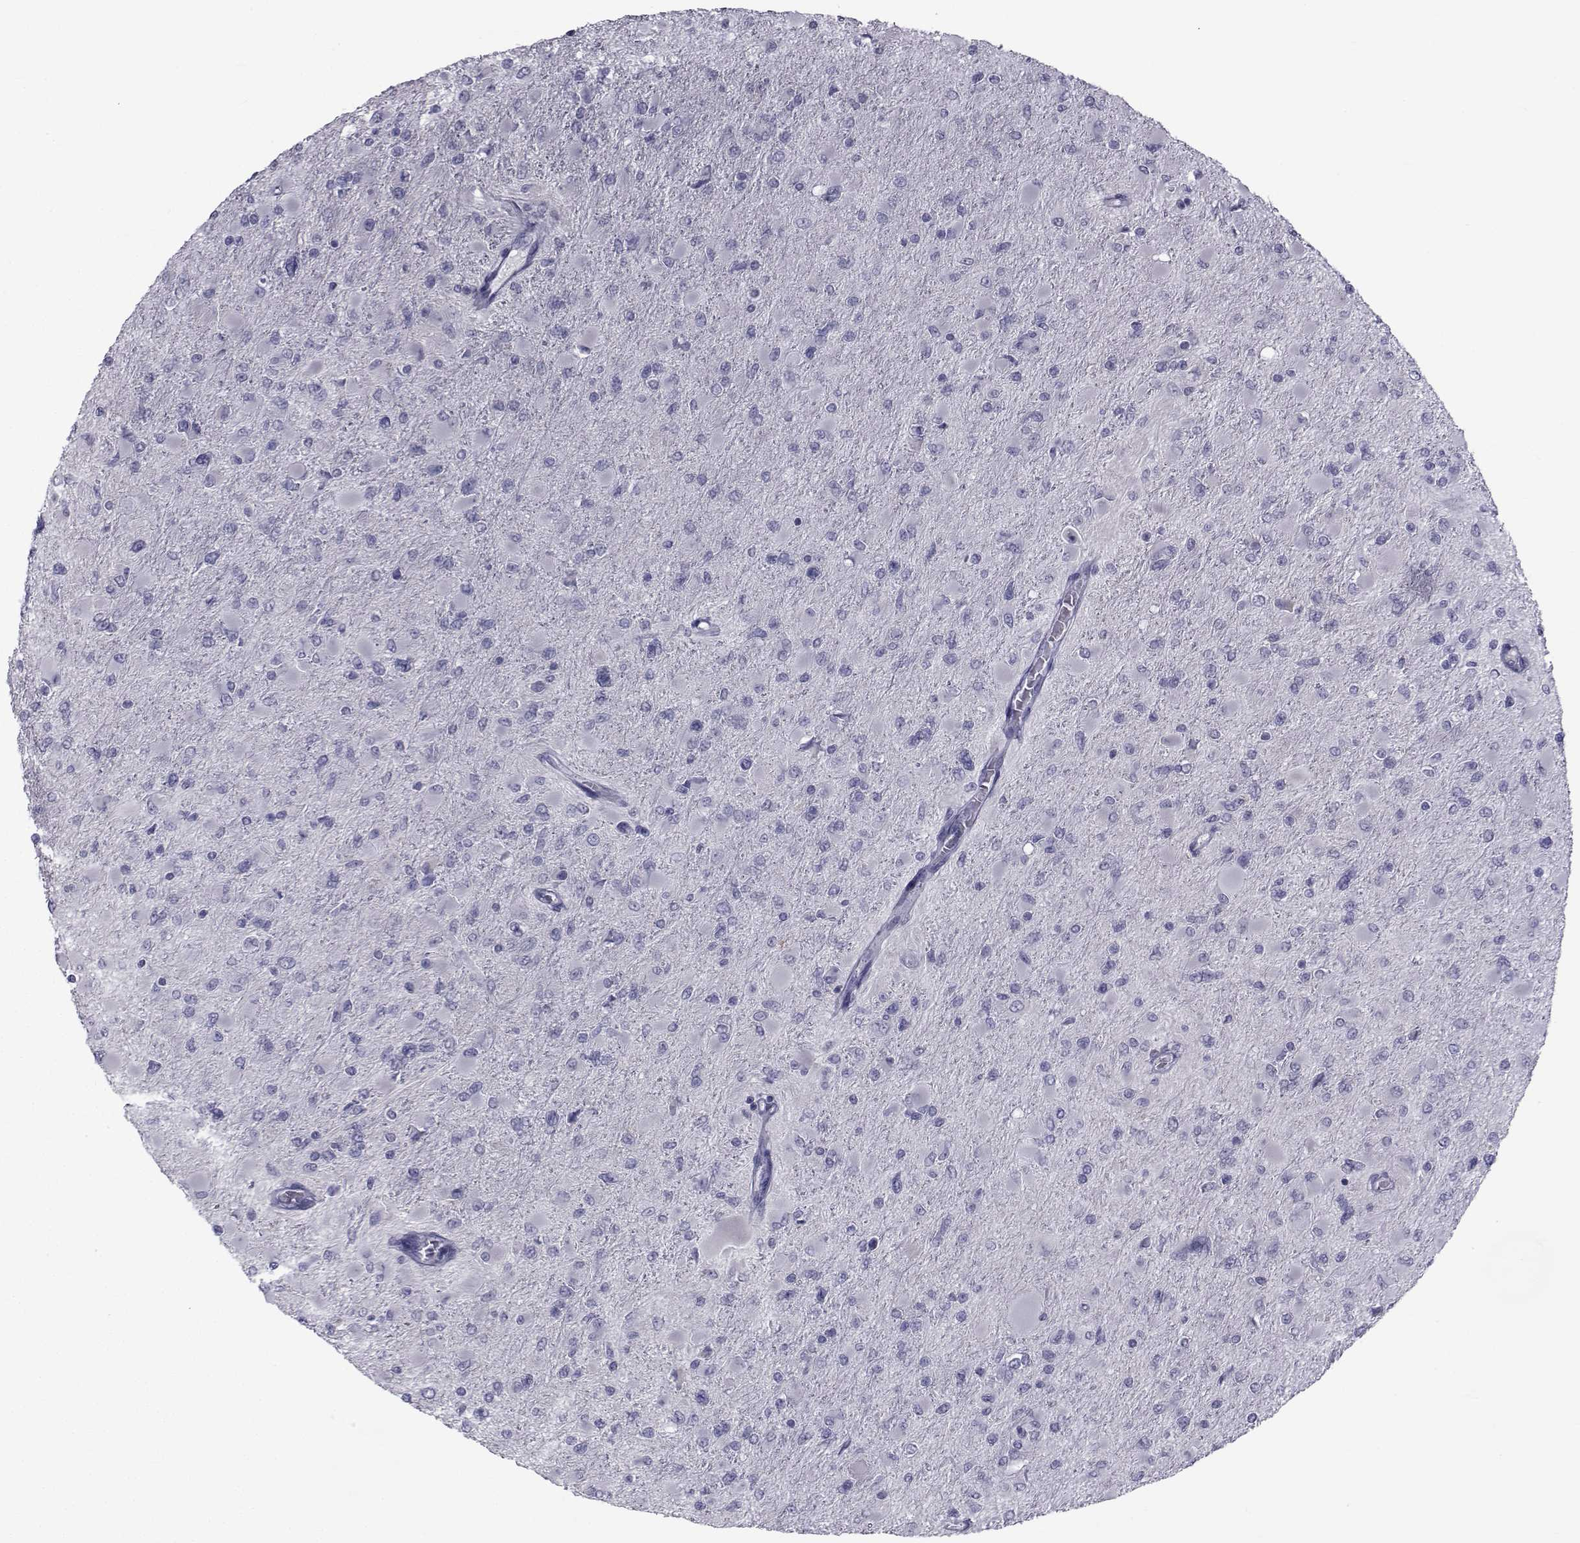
{"staining": {"intensity": "negative", "quantity": "none", "location": "none"}, "tissue": "glioma", "cell_type": "Tumor cells", "image_type": "cancer", "snomed": [{"axis": "morphology", "description": "Glioma, malignant, High grade"}, {"axis": "topography", "description": "Cerebral cortex"}], "caption": "Immunohistochemistry micrograph of glioma stained for a protein (brown), which exhibits no positivity in tumor cells.", "gene": "FDXR", "patient": {"sex": "female", "age": 36}}